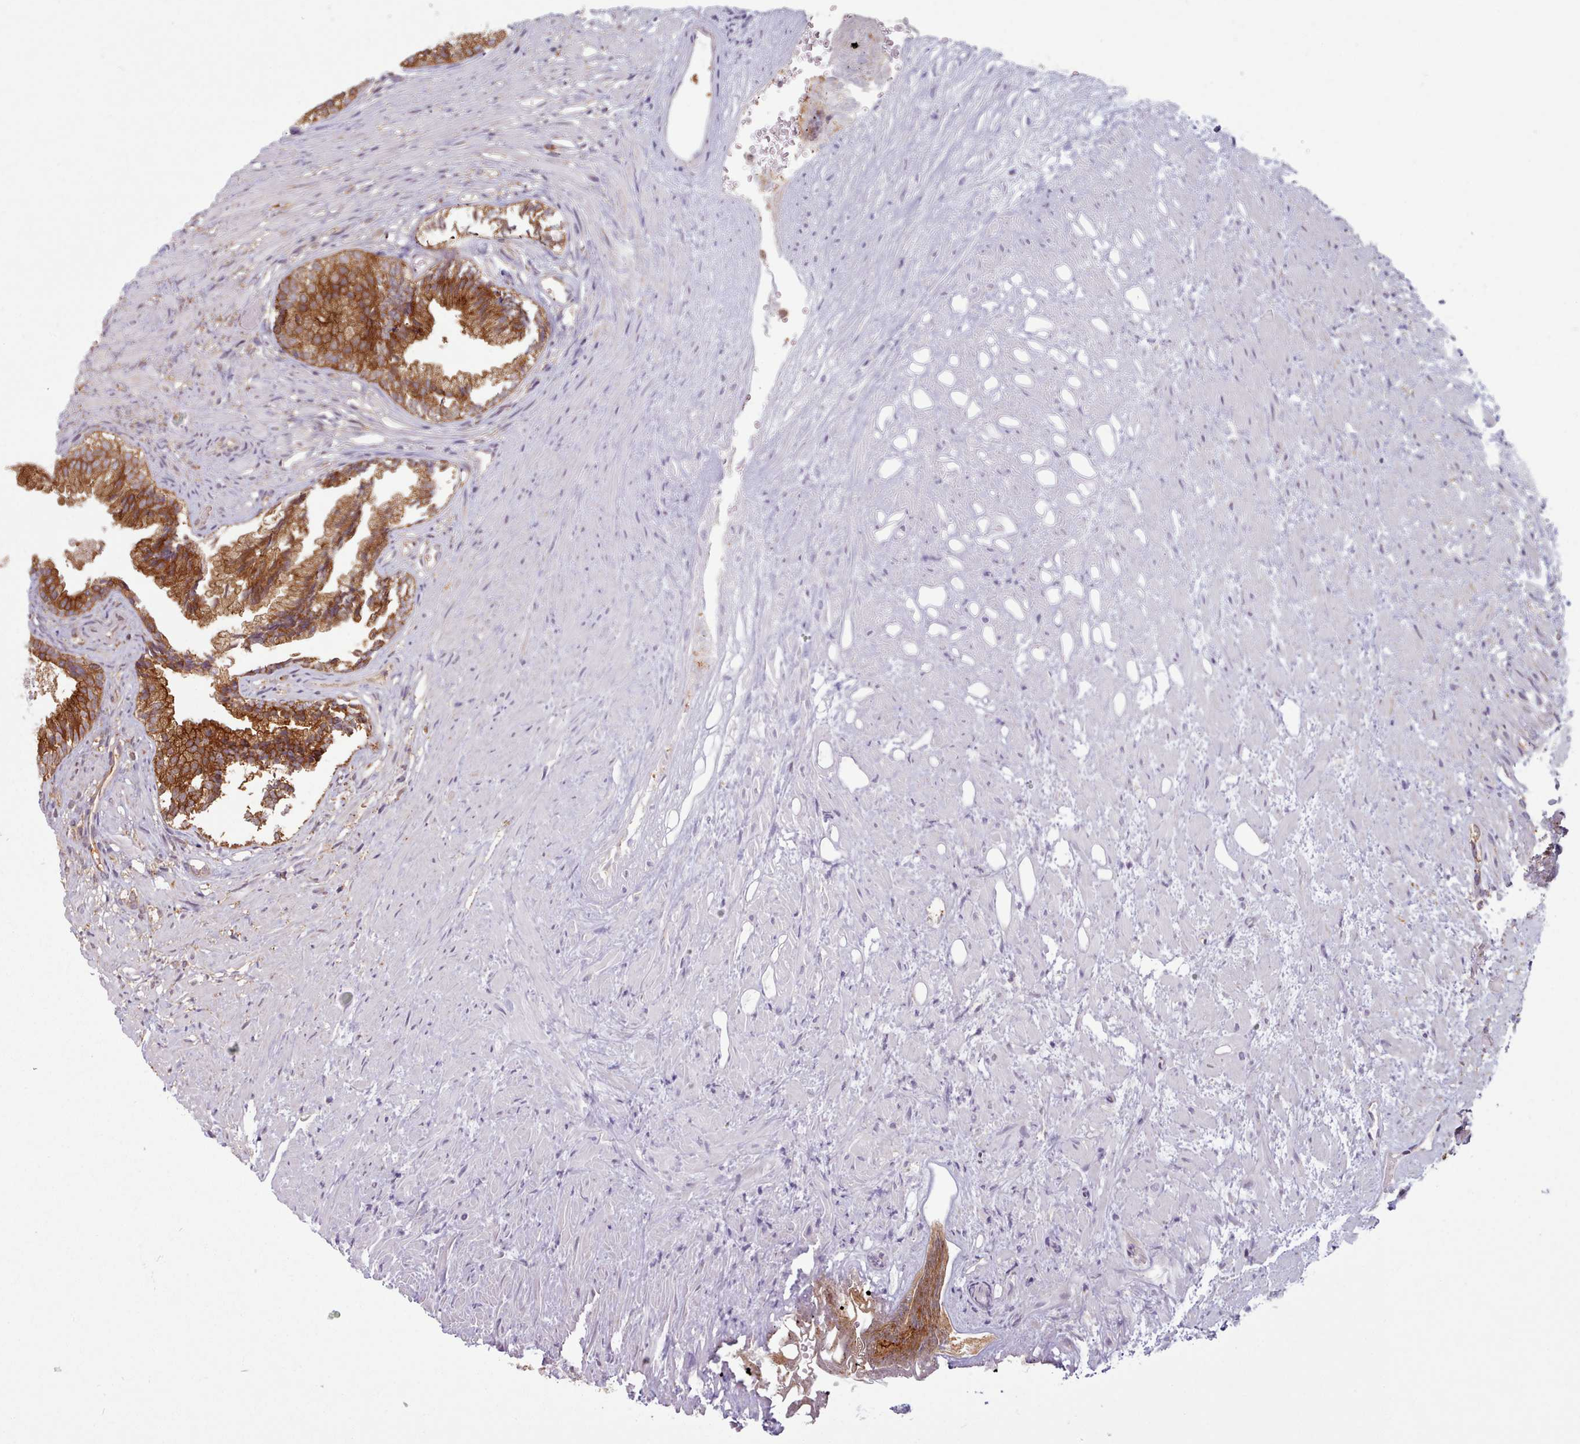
{"staining": {"intensity": "strong", "quantity": ">75%", "location": "cytoplasmic/membranous"}, "tissue": "prostate", "cell_type": "Glandular cells", "image_type": "normal", "snomed": [{"axis": "morphology", "description": "Normal tissue, NOS"}, {"axis": "topography", "description": "Prostate"}], "caption": "Glandular cells reveal strong cytoplasmic/membranous positivity in about >75% of cells in normal prostate.", "gene": "CRYBG1", "patient": {"sex": "male", "age": 76}}